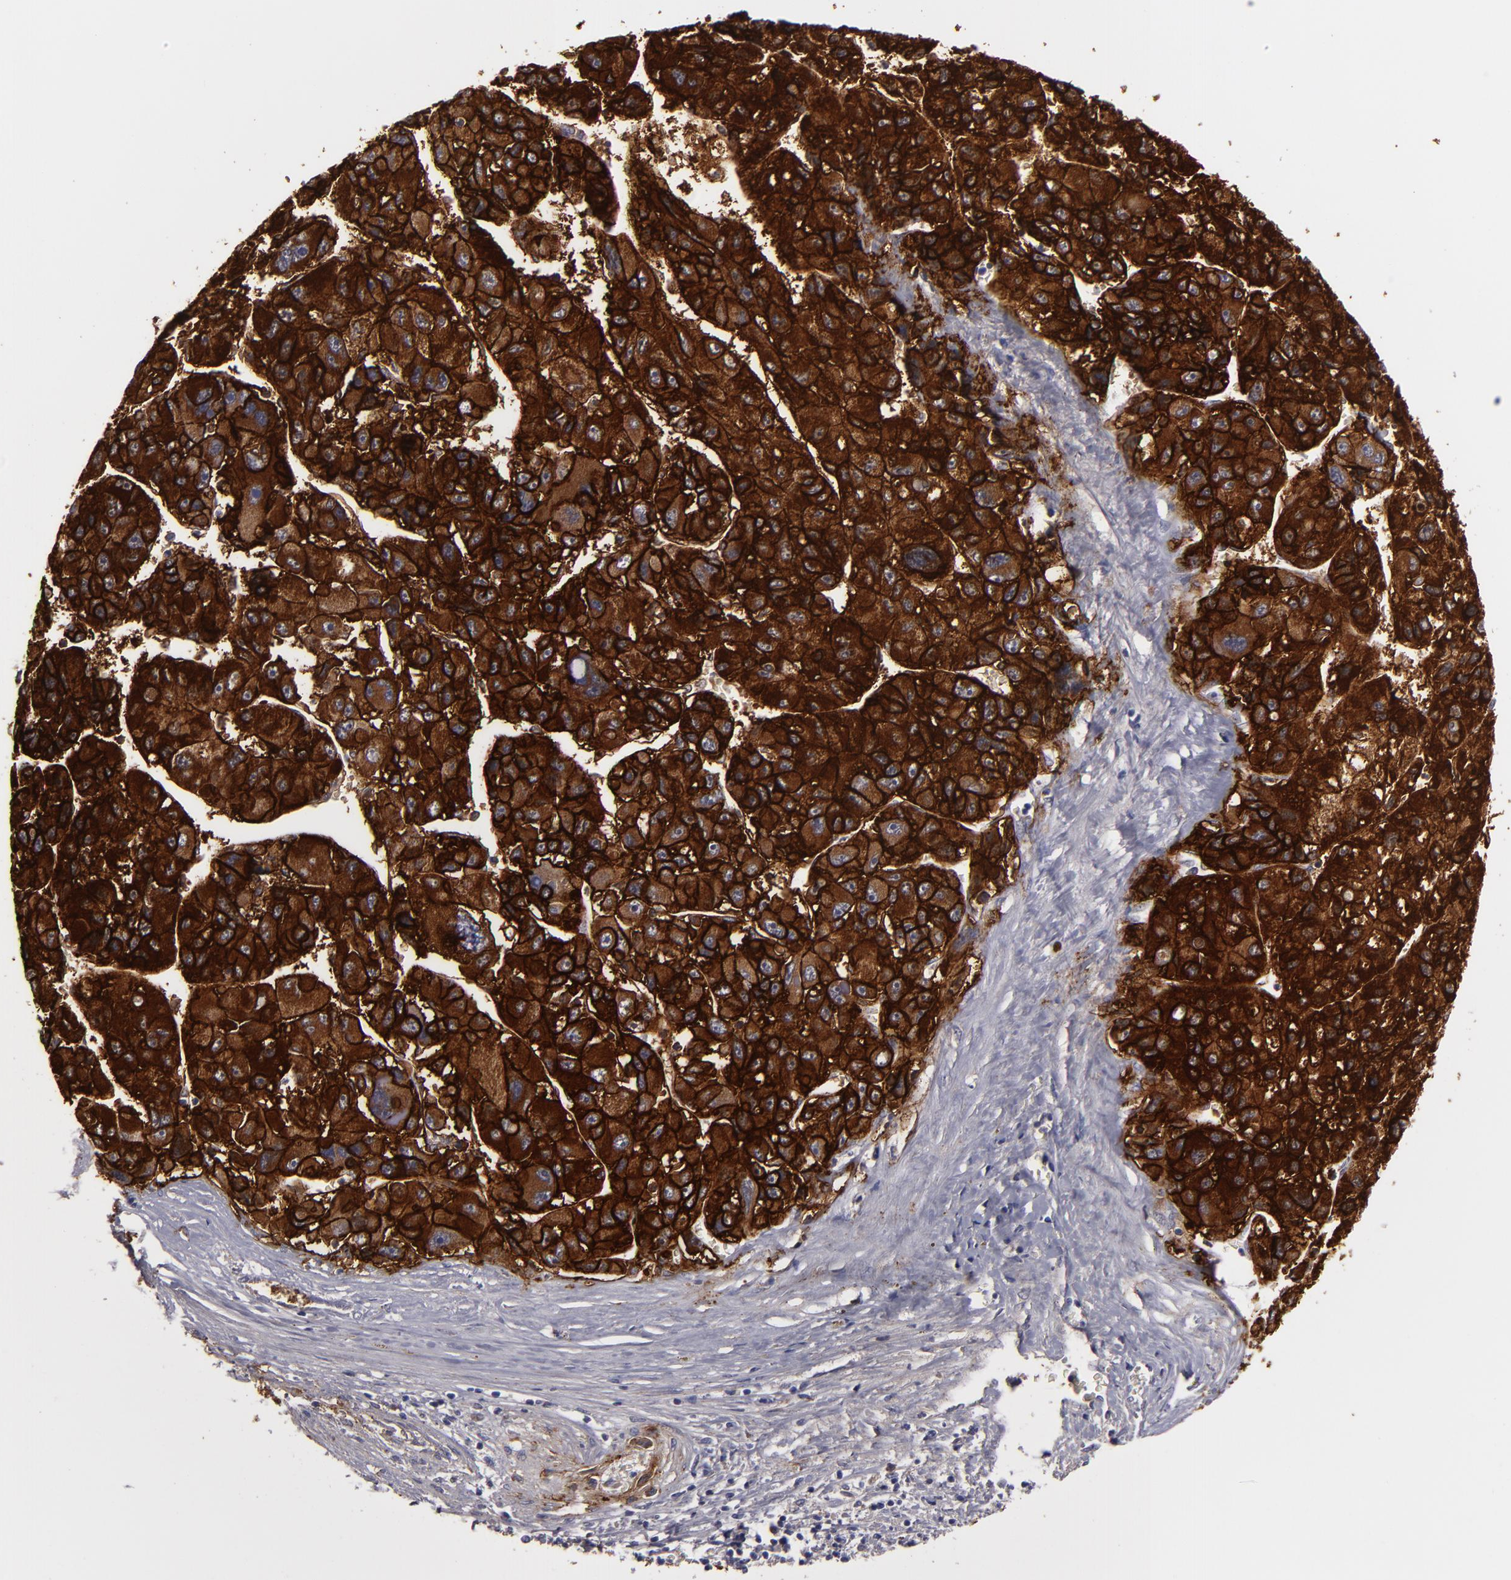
{"staining": {"intensity": "strong", "quantity": ">75%", "location": "cytoplasmic/membranous"}, "tissue": "liver cancer", "cell_type": "Tumor cells", "image_type": "cancer", "snomed": [{"axis": "morphology", "description": "Carcinoma, Hepatocellular, NOS"}, {"axis": "topography", "description": "Liver"}], "caption": "High-magnification brightfield microscopy of hepatocellular carcinoma (liver) stained with DAB (brown) and counterstained with hematoxylin (blue). tumor cells exhibit strong cytoplasmic/membranous staining is present in about>75% of cells.", "gene": "ALCAM", "patient": {"sex": "male", "age": 64}}